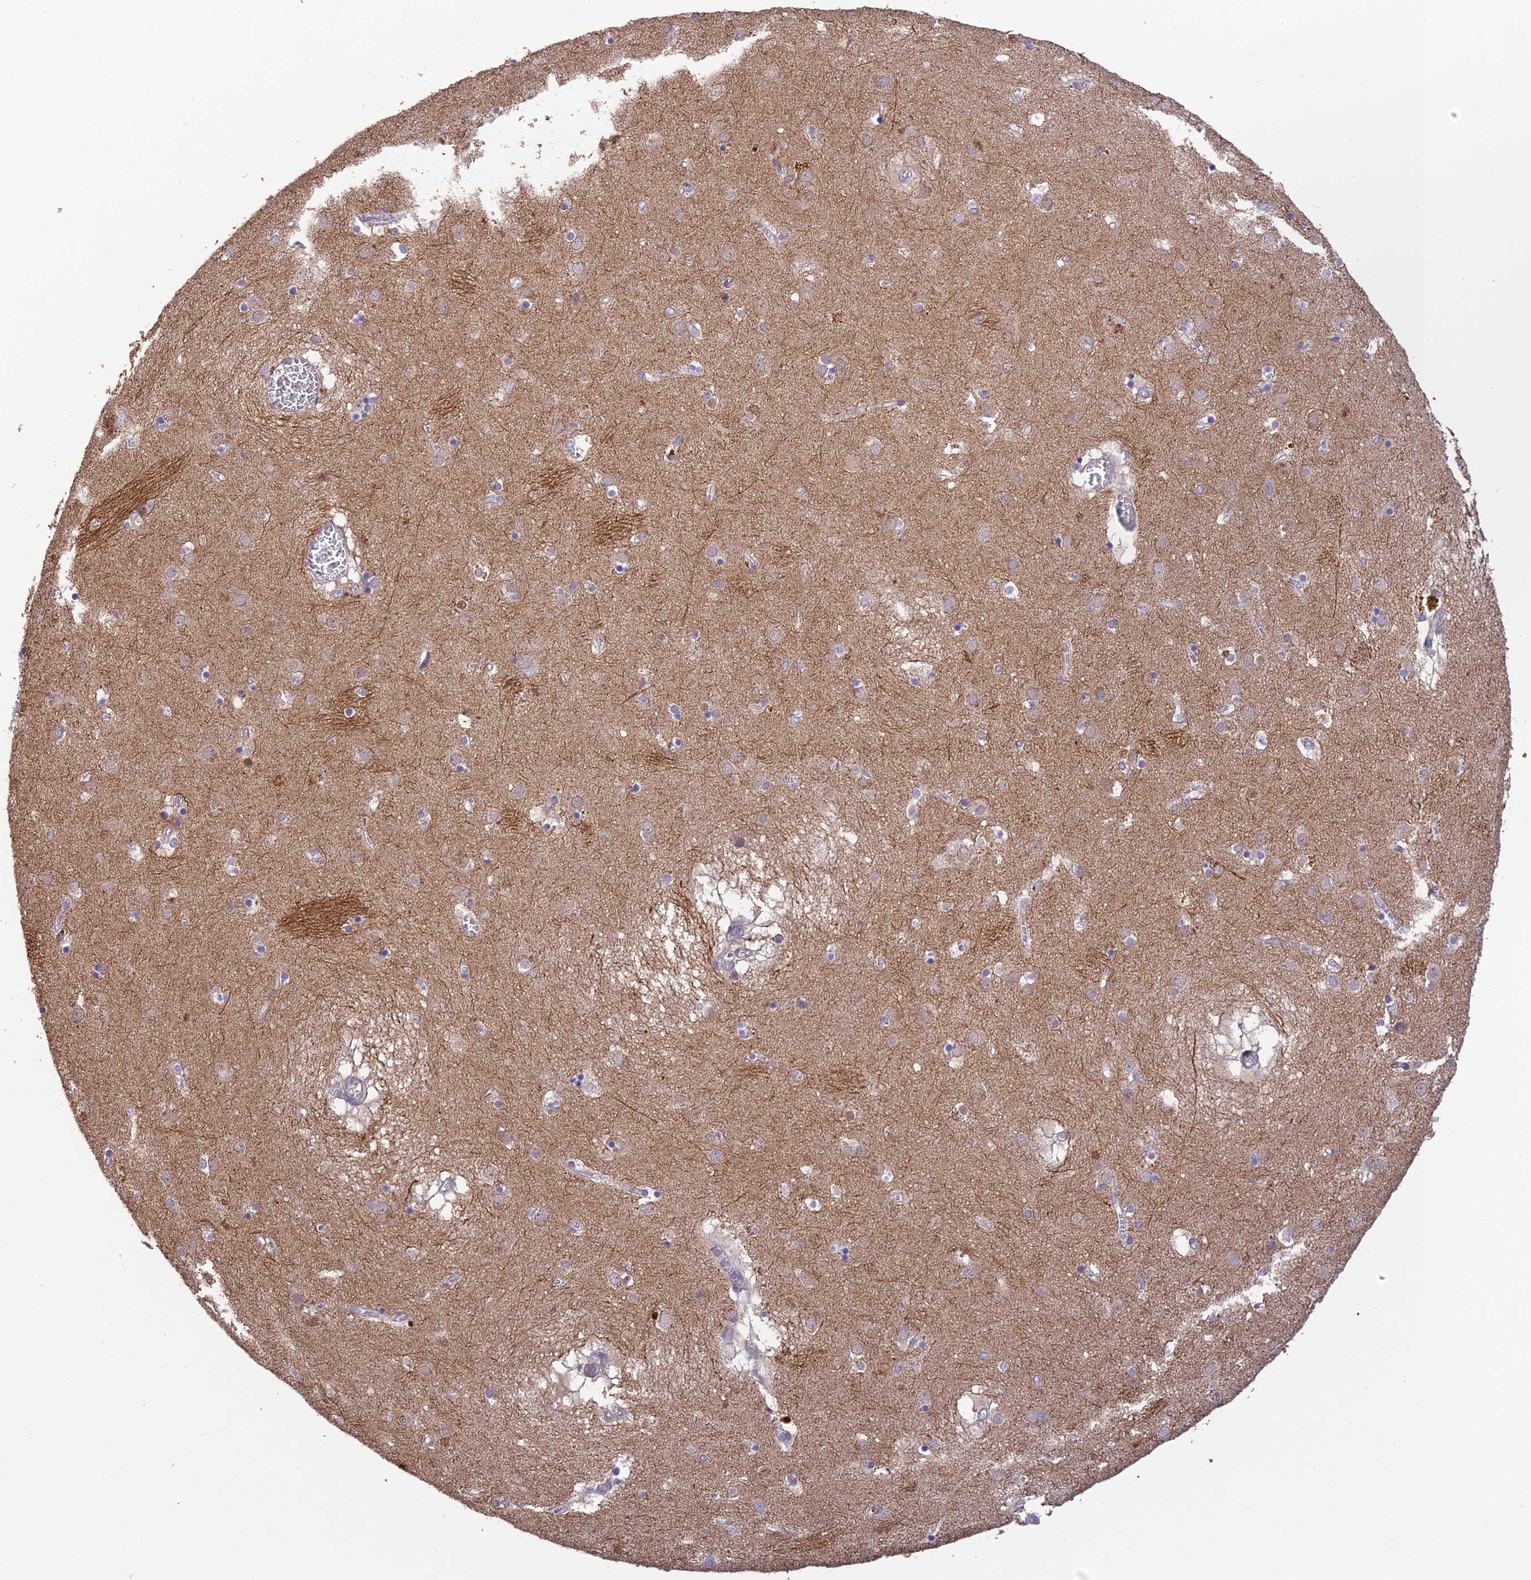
{"staining": {"intensity": "negative", "quantity": "none", "location": "none"}, "tissue": "caudate", "cell_type": "Glial cells", "image_type": "normal", "snomed": [{"axis": "morphology", "description": "Normal tissue, NOS"}, {"axis": "topography", "description": "Lateral ventricle wall"}], "caption": "DAB (3,3'-diaminobenzidine) immunohistochemical staining of normal caudate displays no significant positivity in glial cells.", "gene": "BMT2", "patient": {"sex": "male", "age": 70}}